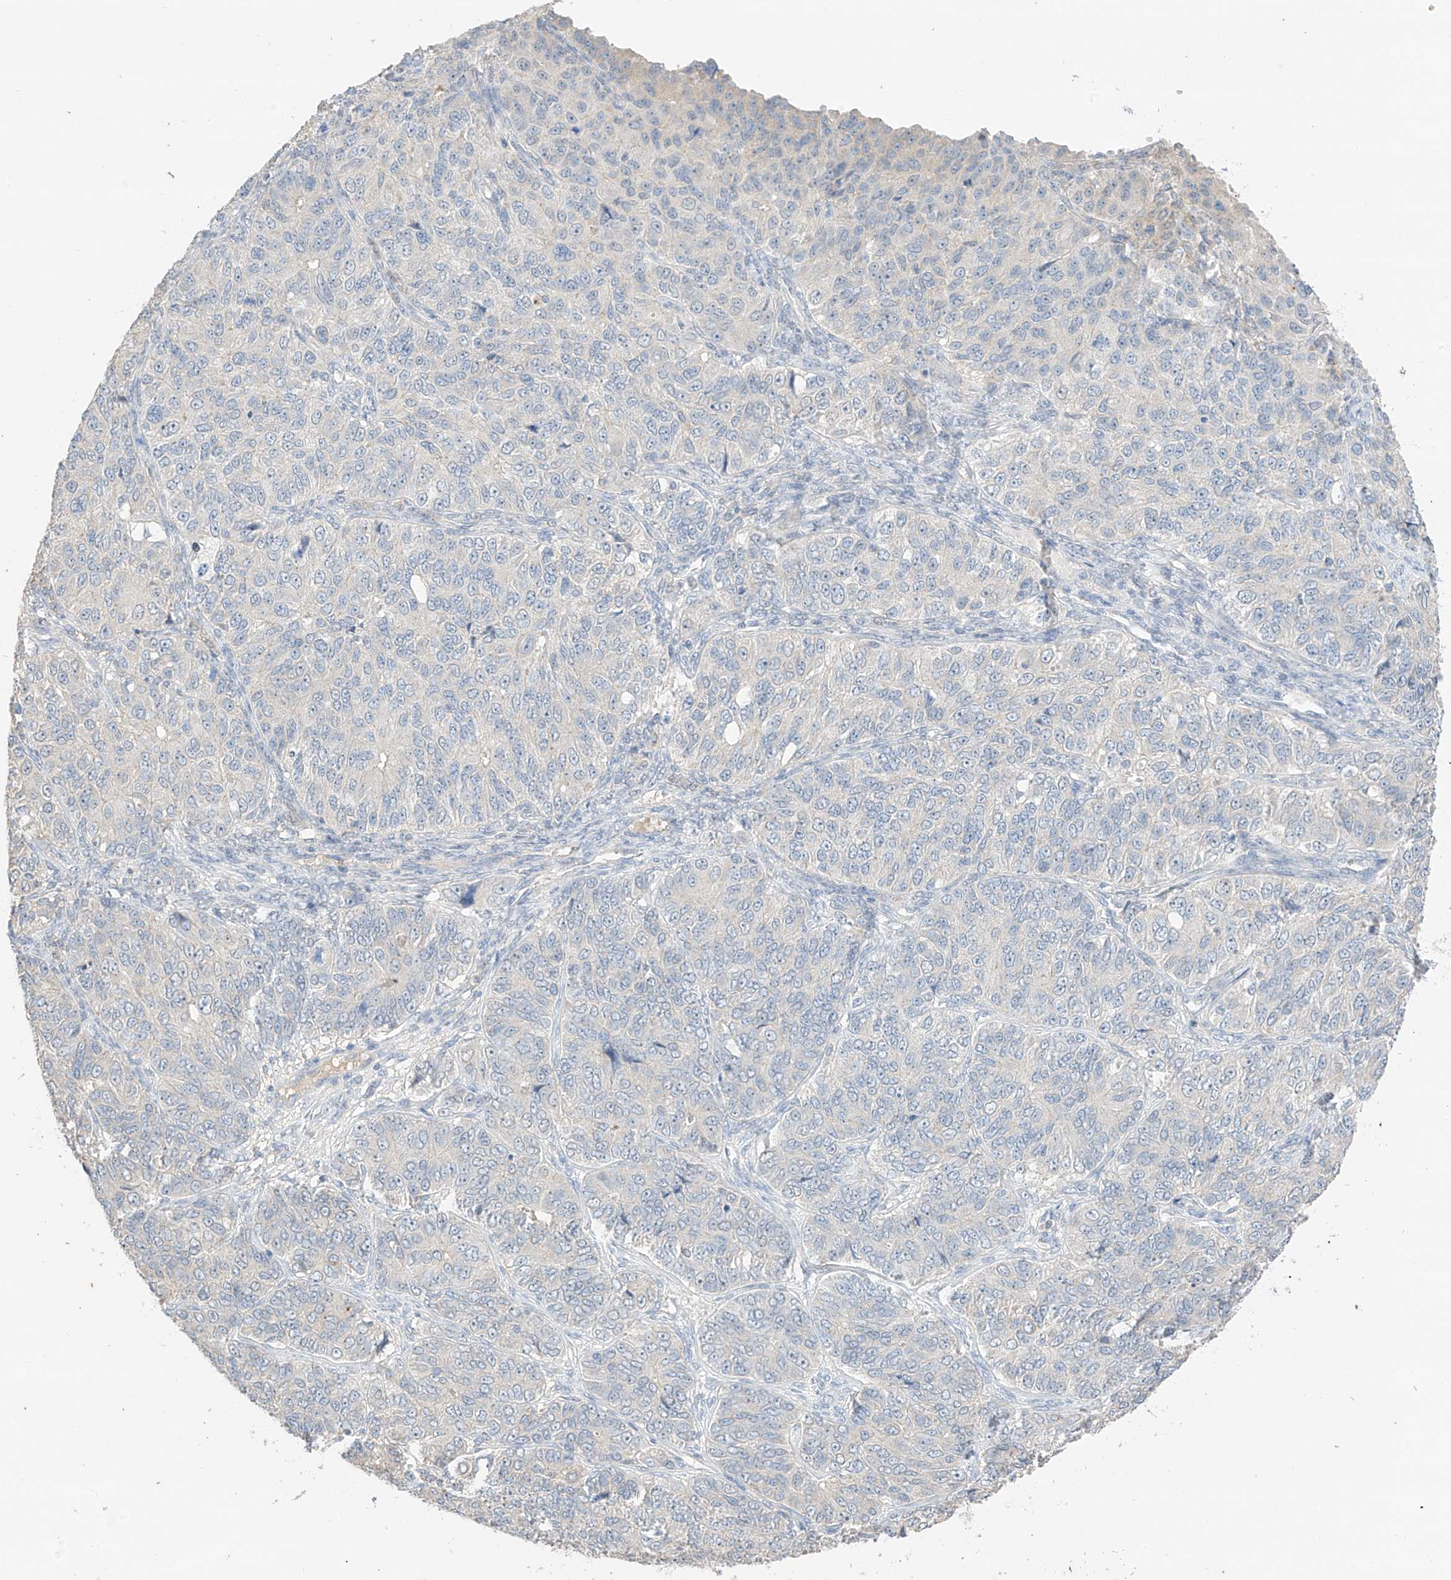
{"staining": {"intensity": "negative", "quantity": "none", "location": "none"}, "tissue": "ovarian cancer", "cell_type": "Tumor cells", "image_type": "cancer", "snomed": [{"axis": "morphology", "description": "Carcinoma, endometroid"}, {"axis": "topography", "description": "Ovary"}], "caption": "Immunohistochemistry histopathology image of human ovarian cancer stained for a protein (brown), which shows no staining in tumor cells. (DAB (3,3'-diaminobenzidine) immunohistochemistry (IHC) with hematoxylin counter stain).", "gene": "CAPN13", "patient": {"sex": "female", "age": 51}}